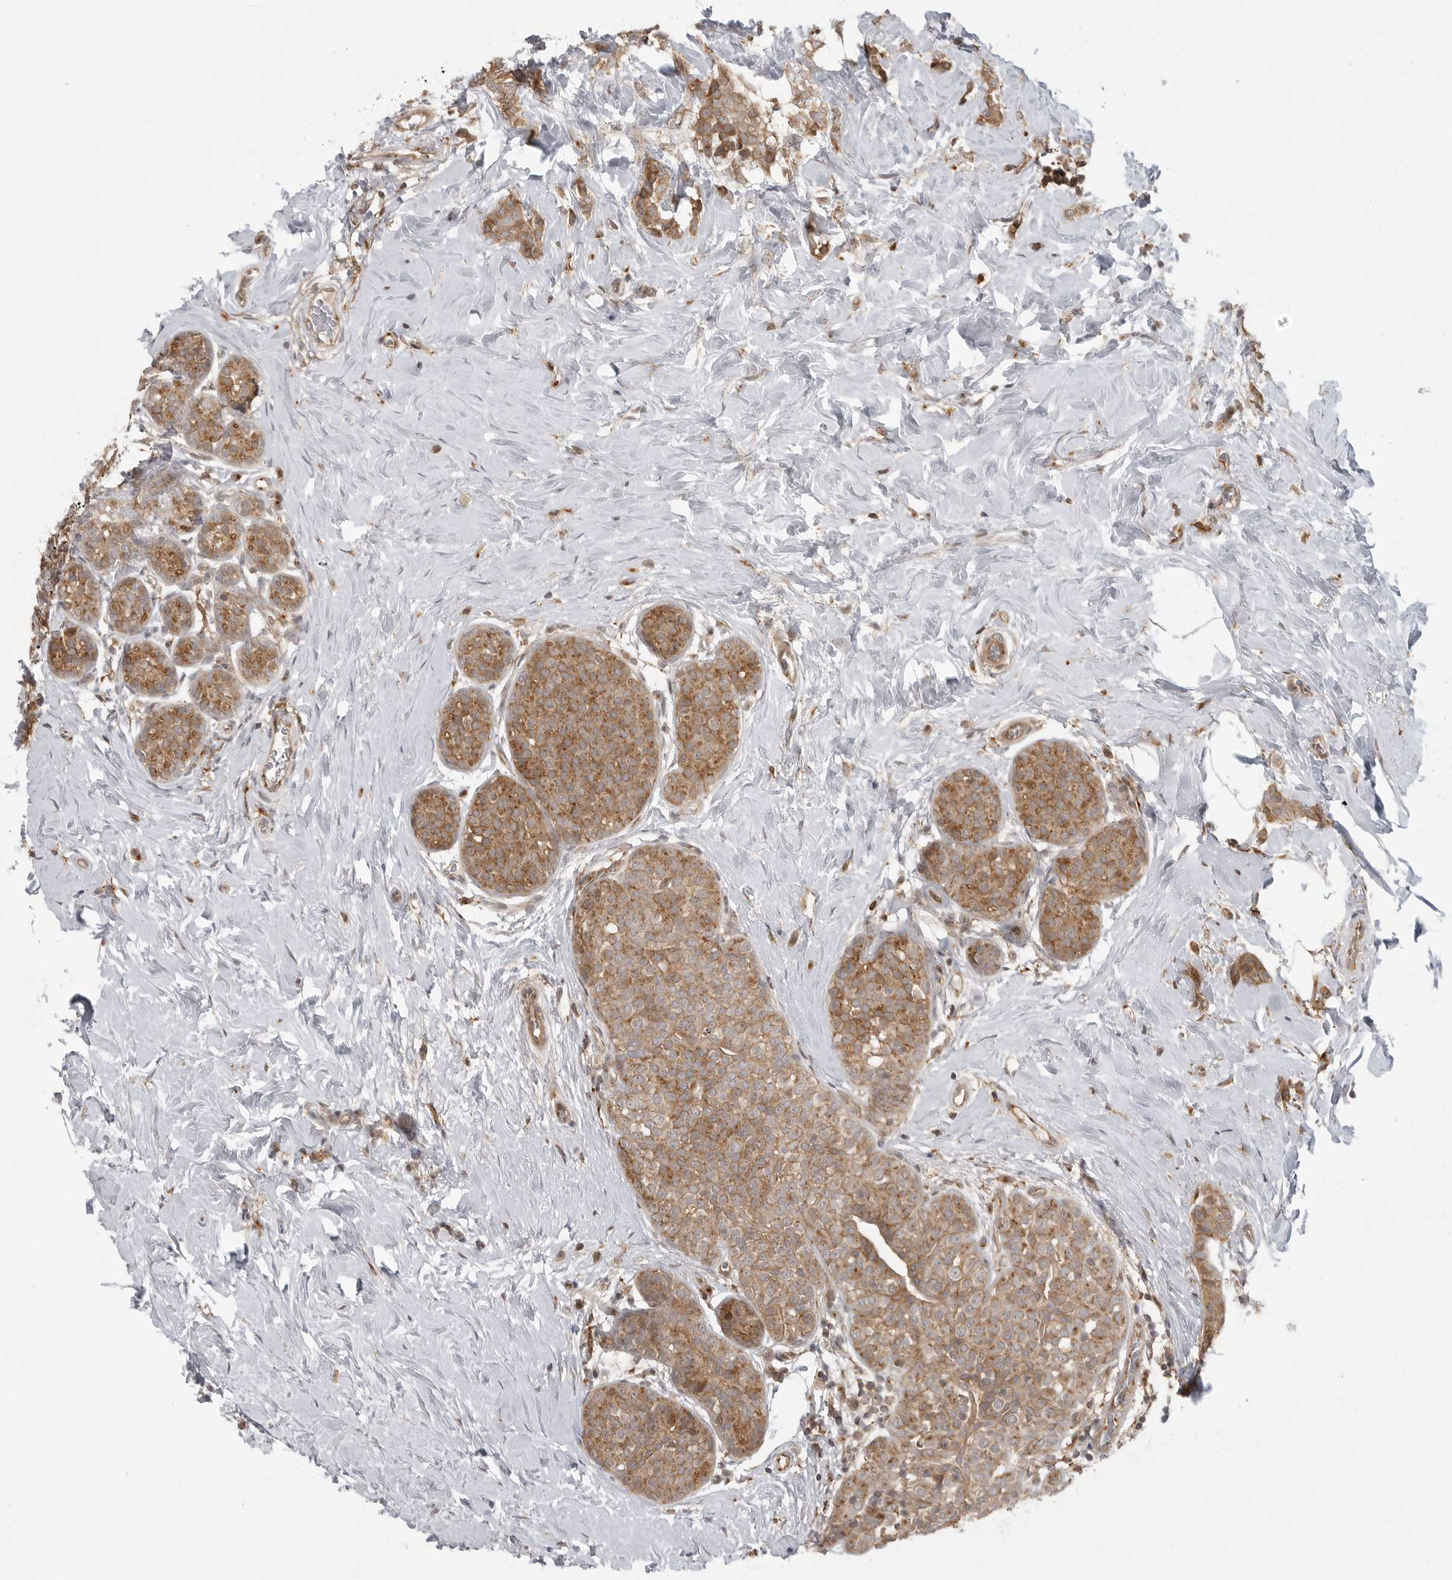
{"staining": {"intensity": "moderate", "quantity": ">75%", "location": "cytoplasmic/membranous"}, "tissue": "breast cancer", "cell_type": "Tumor cells", "image_type": "cancer", "snomed": [{"axis": "morphology", "description": "Lobular carcinoma, in situ"}, {"axis": "morphology", "description": "Lobular carcinoma"}, {"axis": "topography", "description": "Breast"}], "caption": "IHC photomicrograph of neoplastic tissue: human breast cancer (lobular carcinoma) stained using immunohistochemistry (IHC) shows medium levels of moderate protein expression localized specifically in the cytoplasmic/membranous of tumor cells, appearing as a cytoplasmic/membranous brown color.", "gene": "FAT3", "patient": {"sex": "female", "age": 41}}